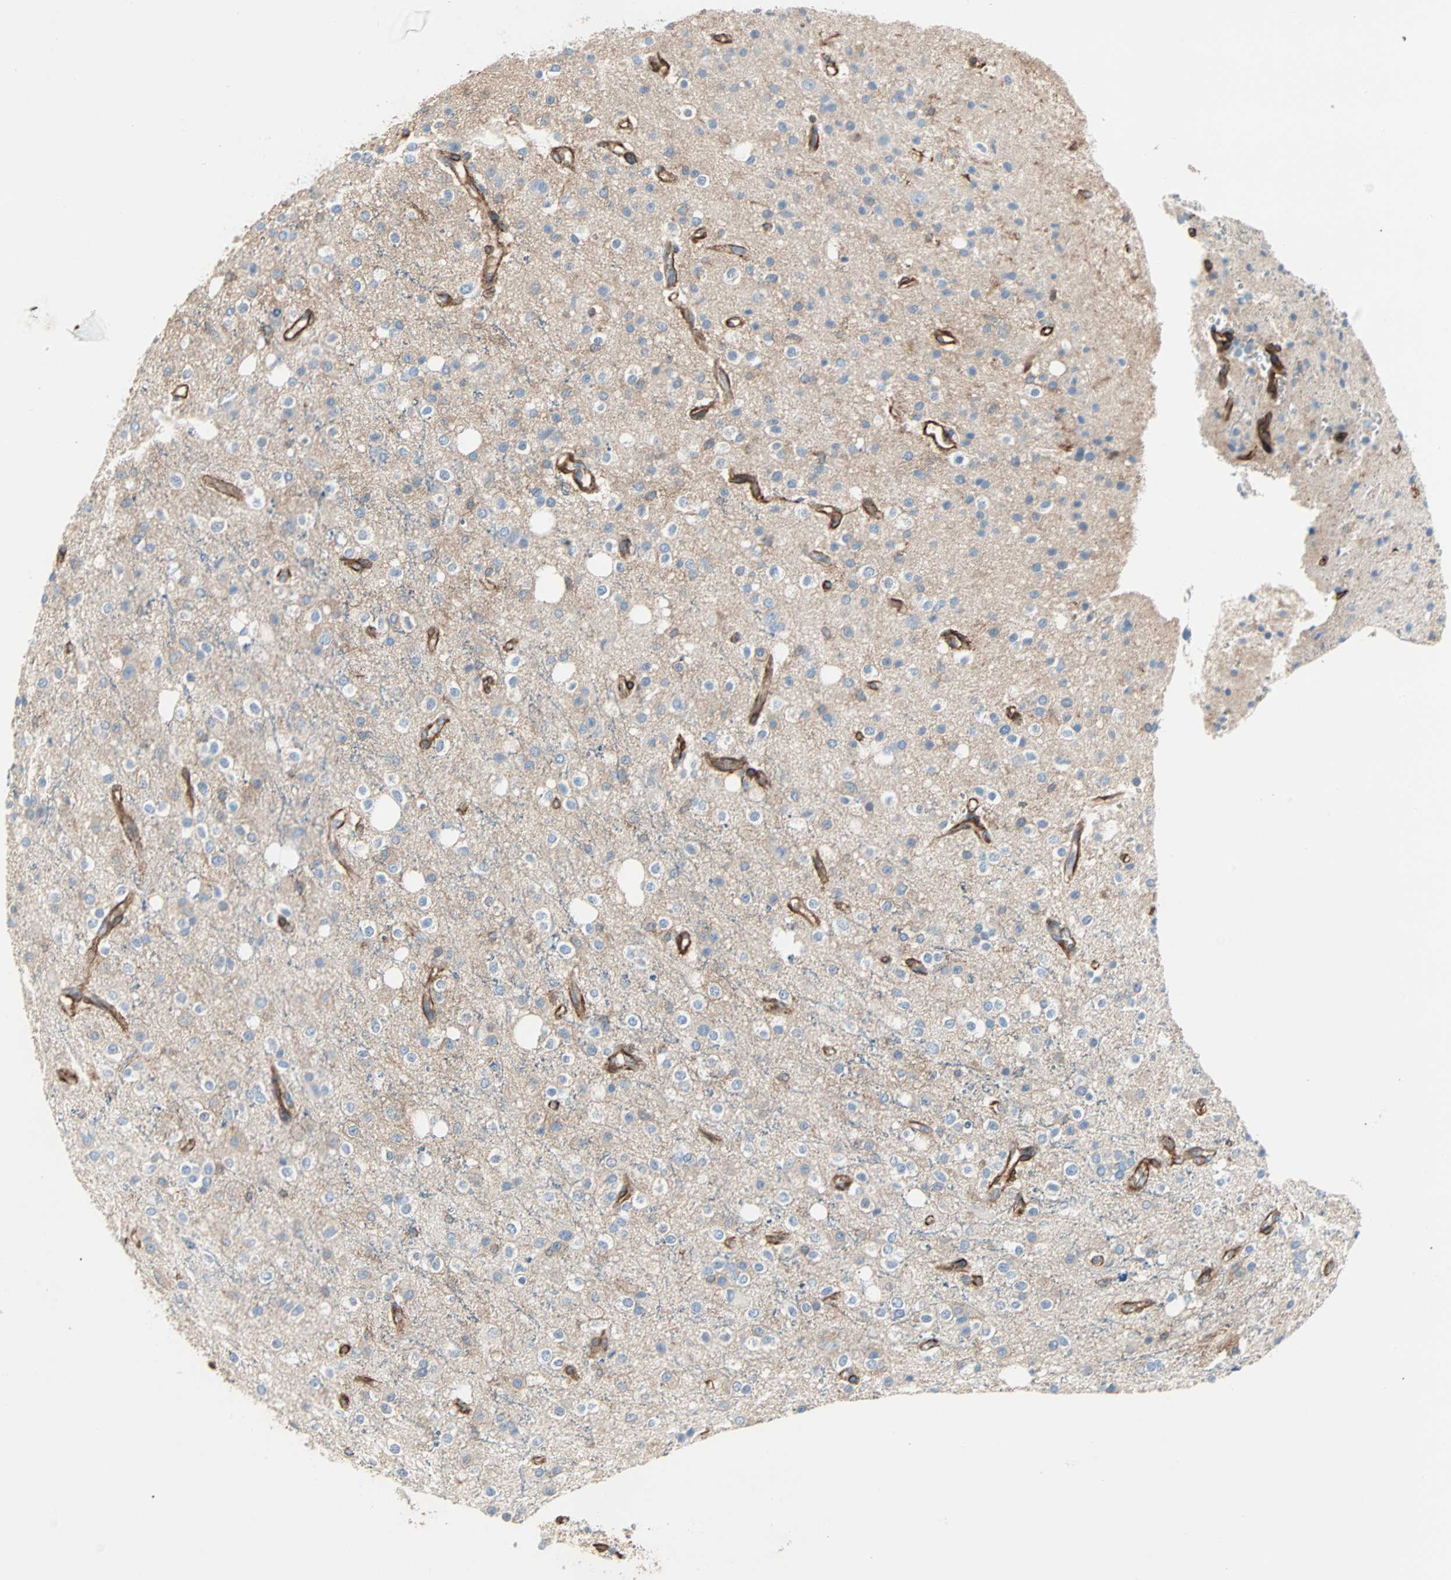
{"staining": {"intensity": "weak", "quantity": "<25%", "location": "cytoplasmic/membranous"}, "tissue": "glioma", "cell_type": "Tumor cells", "image_type": "cancer", "snomed": [{"axis": "morphology", "description": "Glioma, malignant, High grade"}, {"axis": "topography", "description": "Brain"}], "caption": "IHC histopathology image of human malignant glioma (high-grade) stained for a protein (brown), which demonstrates no expression in tumor cells.", "gene": "EPB41L2", "patient": {"sex": "male", "age": 47}}